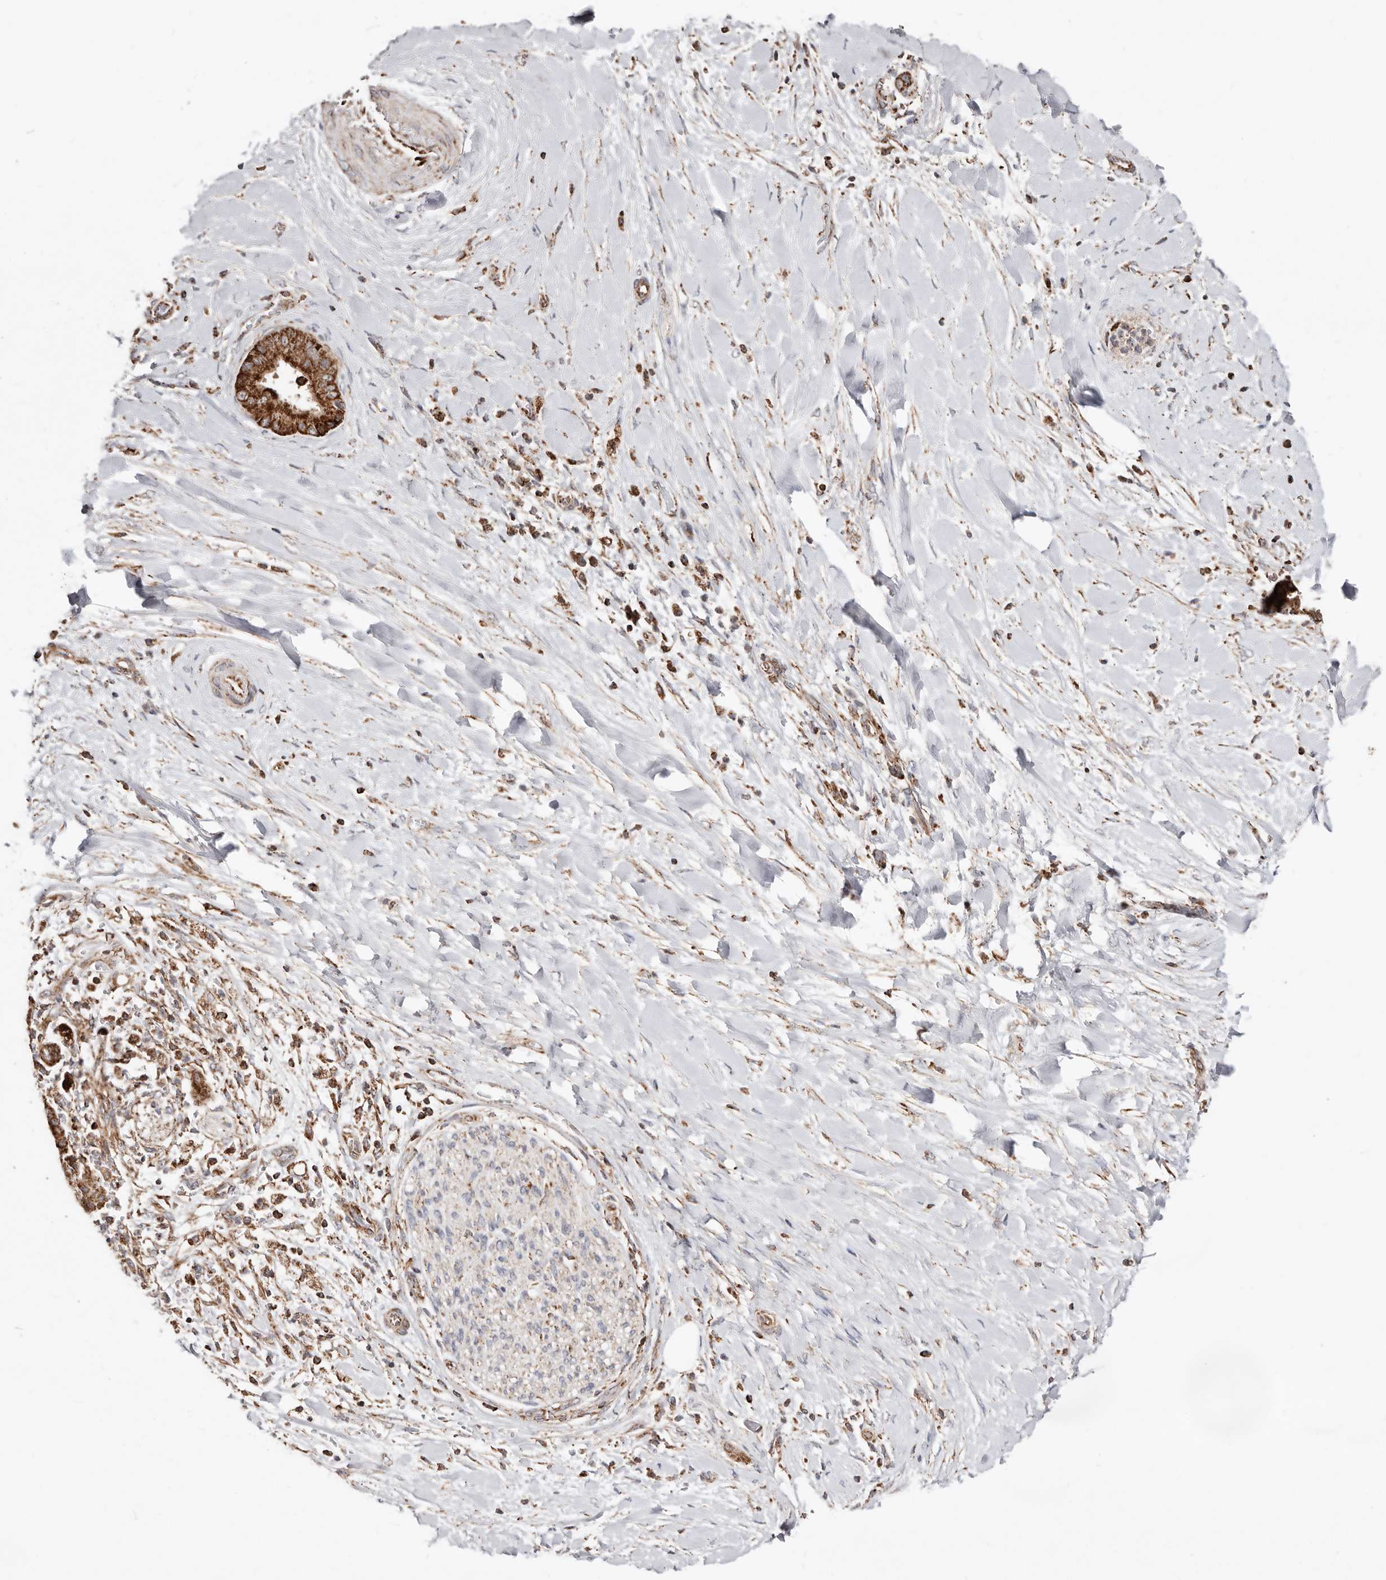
{"staining": {"intensity": "strong", "quantity": ">75%", "location": "cytoplasmic/membranous"}, "tissue": "liver cancer", "cell_type": "Tumor cells", "image_type": "cancer", "snomed": [{"axis": "morphology", "description": "Cholangiocarcinoma"}, {"axis": "topography", "description": "Liver"}], "caption": "Cholangiocarcinoma (liver) tissue shows strong cytoplasmic/membranous expression in about >75% of tumor cells, visualized by immunohistochemistry.", "gene": "PRKACB", "patient": {"sex": "female", "age": 54}}